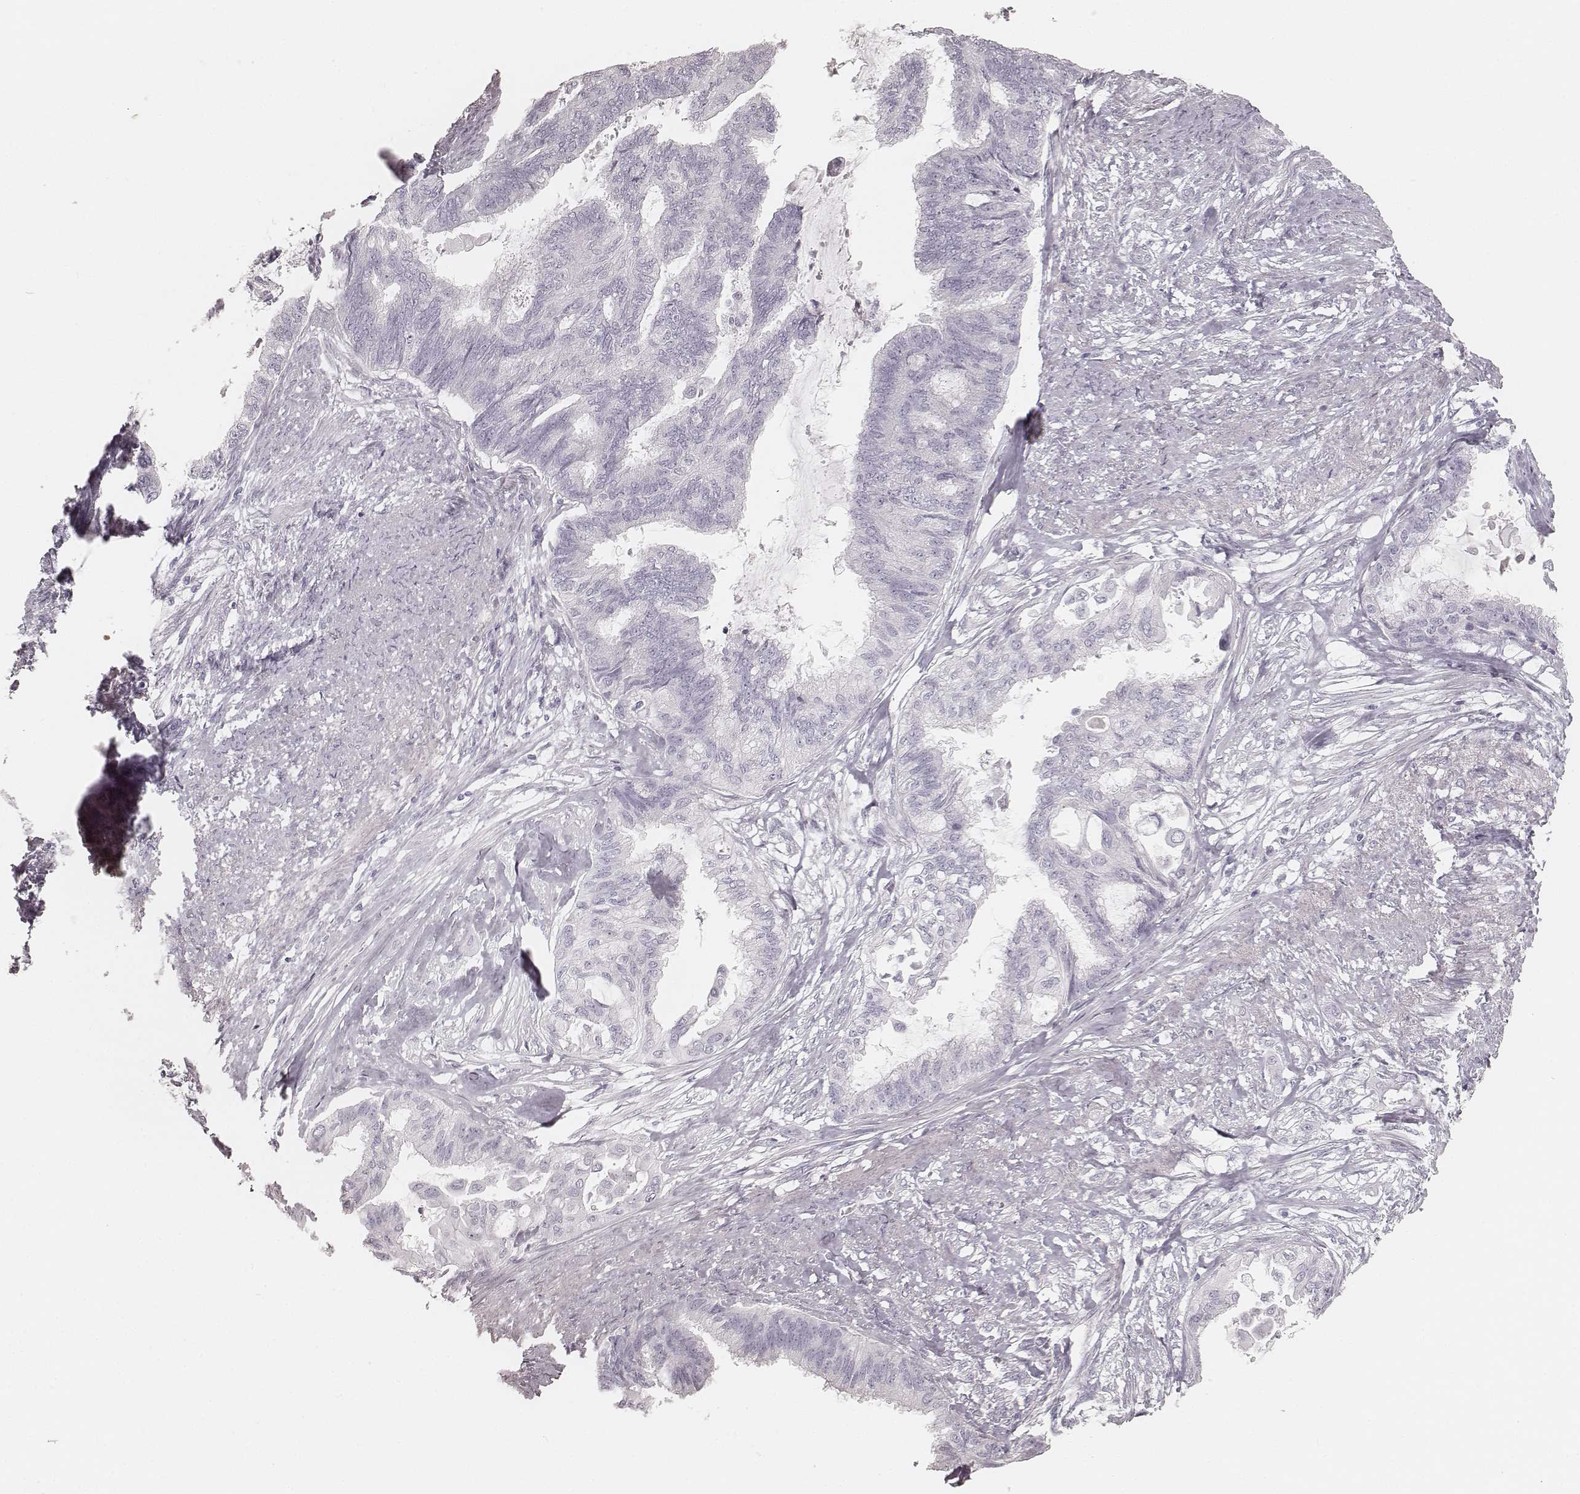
{"staining": {"intensity": "negative", "quantity": "none", "location": "none"}, "tissue": "endometrial cancer", "cell_type": "Tumor cells", "image_type": "cancer", "snomed": [{"axis": "morphology", "description": "Adenocarcinoma, NOS"}, {"axis": "topography", "description": "Endometrium"}], "caption": "This is an immunohistochemistry (IHC) image of human endometrial adenocarcinoma. There is no positivity in tumor cells.", "gene": "KRT34", "patient": {"sex": "female", "age": 86}}